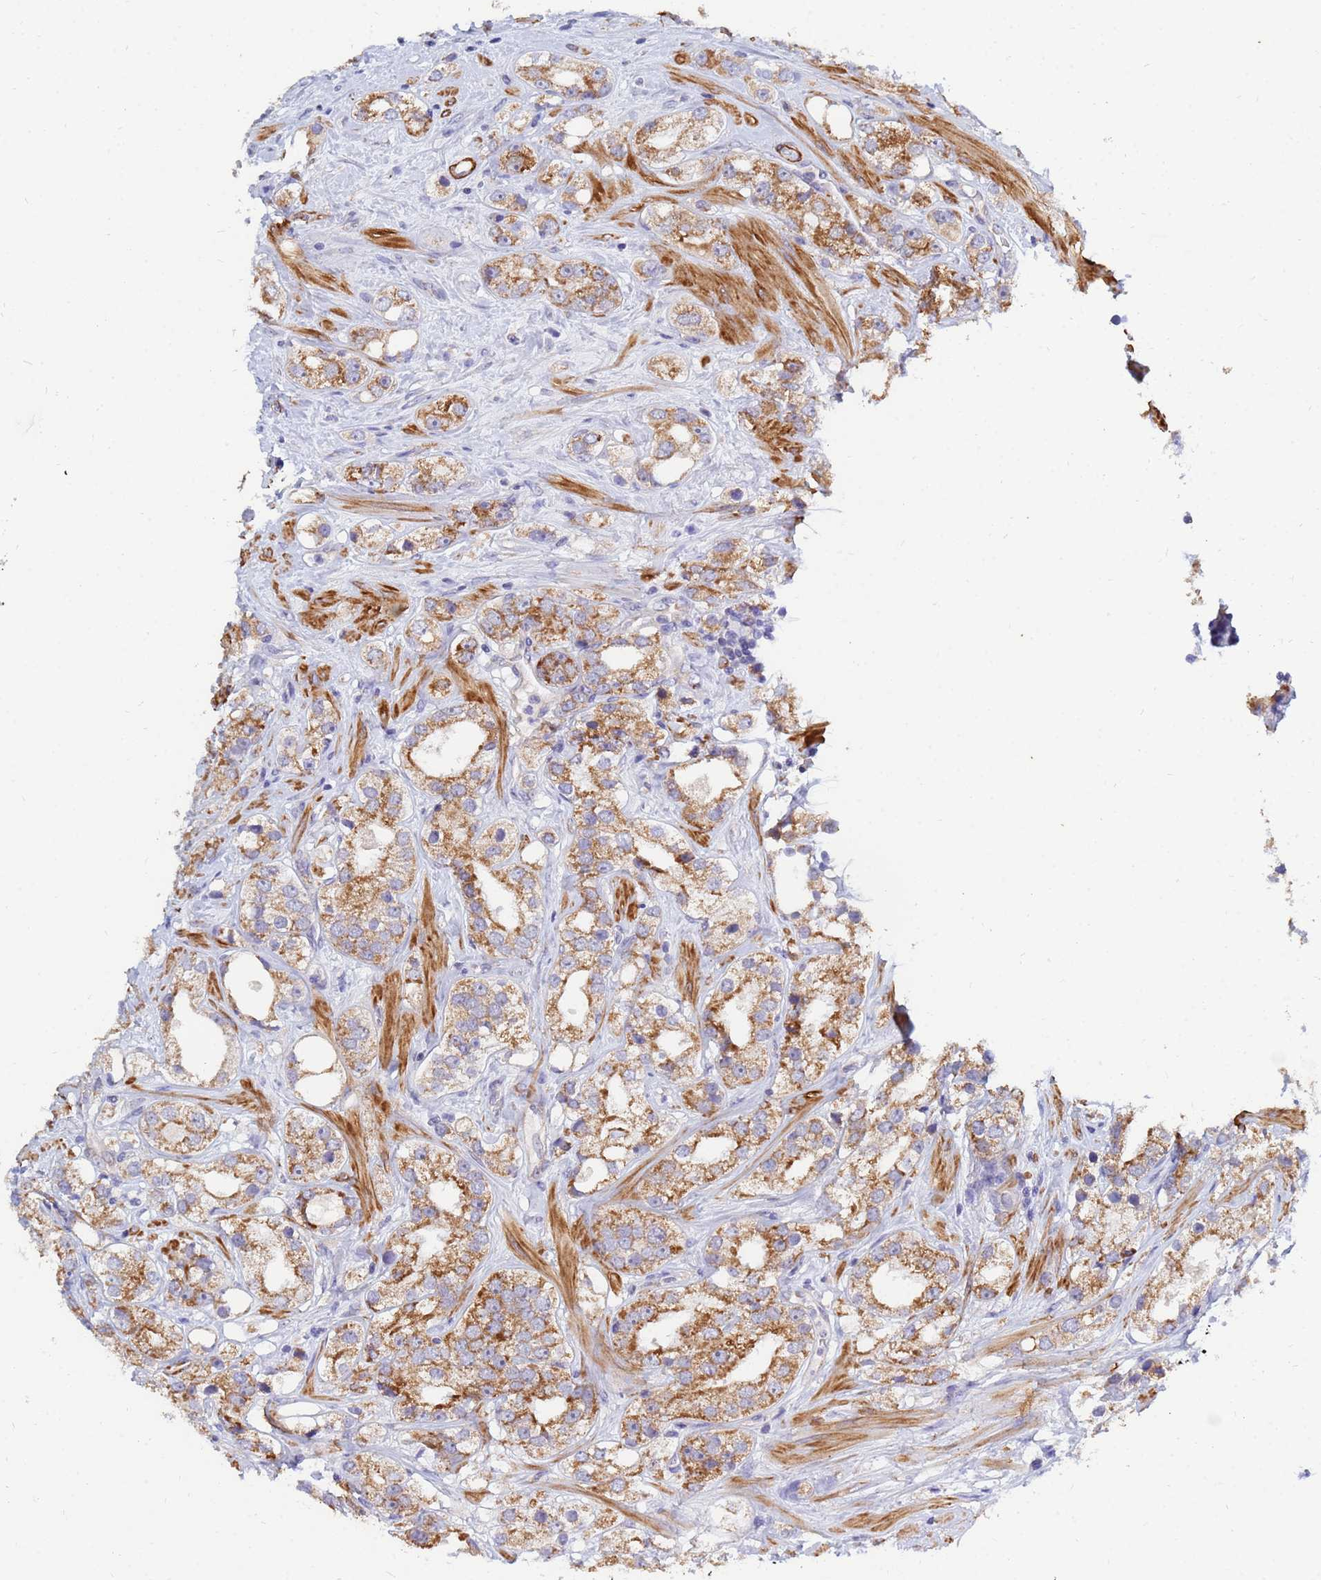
{"staining": {"intensity": "moderate", "quantity": ">75%", "location": "cytoplasmic/membranous"}, "tissue": "prostate cancer", "cell_type": "Tumor cells", "image_type": "cancer", "snomed": [{"axis": "morphology", "description": "Adenocarcinoma, NOS"}, {"axis": "topography", "description": "Prostate"}], "caption": "Tumor cells exhibit medium levels of moderate cytoplasmic/membranous staining in about >75% of cells in human prostate cancer. The protein of interest is shown in brown color, while the nuclei are stained blue.", "gene": "SDR39U1", "patient": {"sex": "male", "age": 79}}